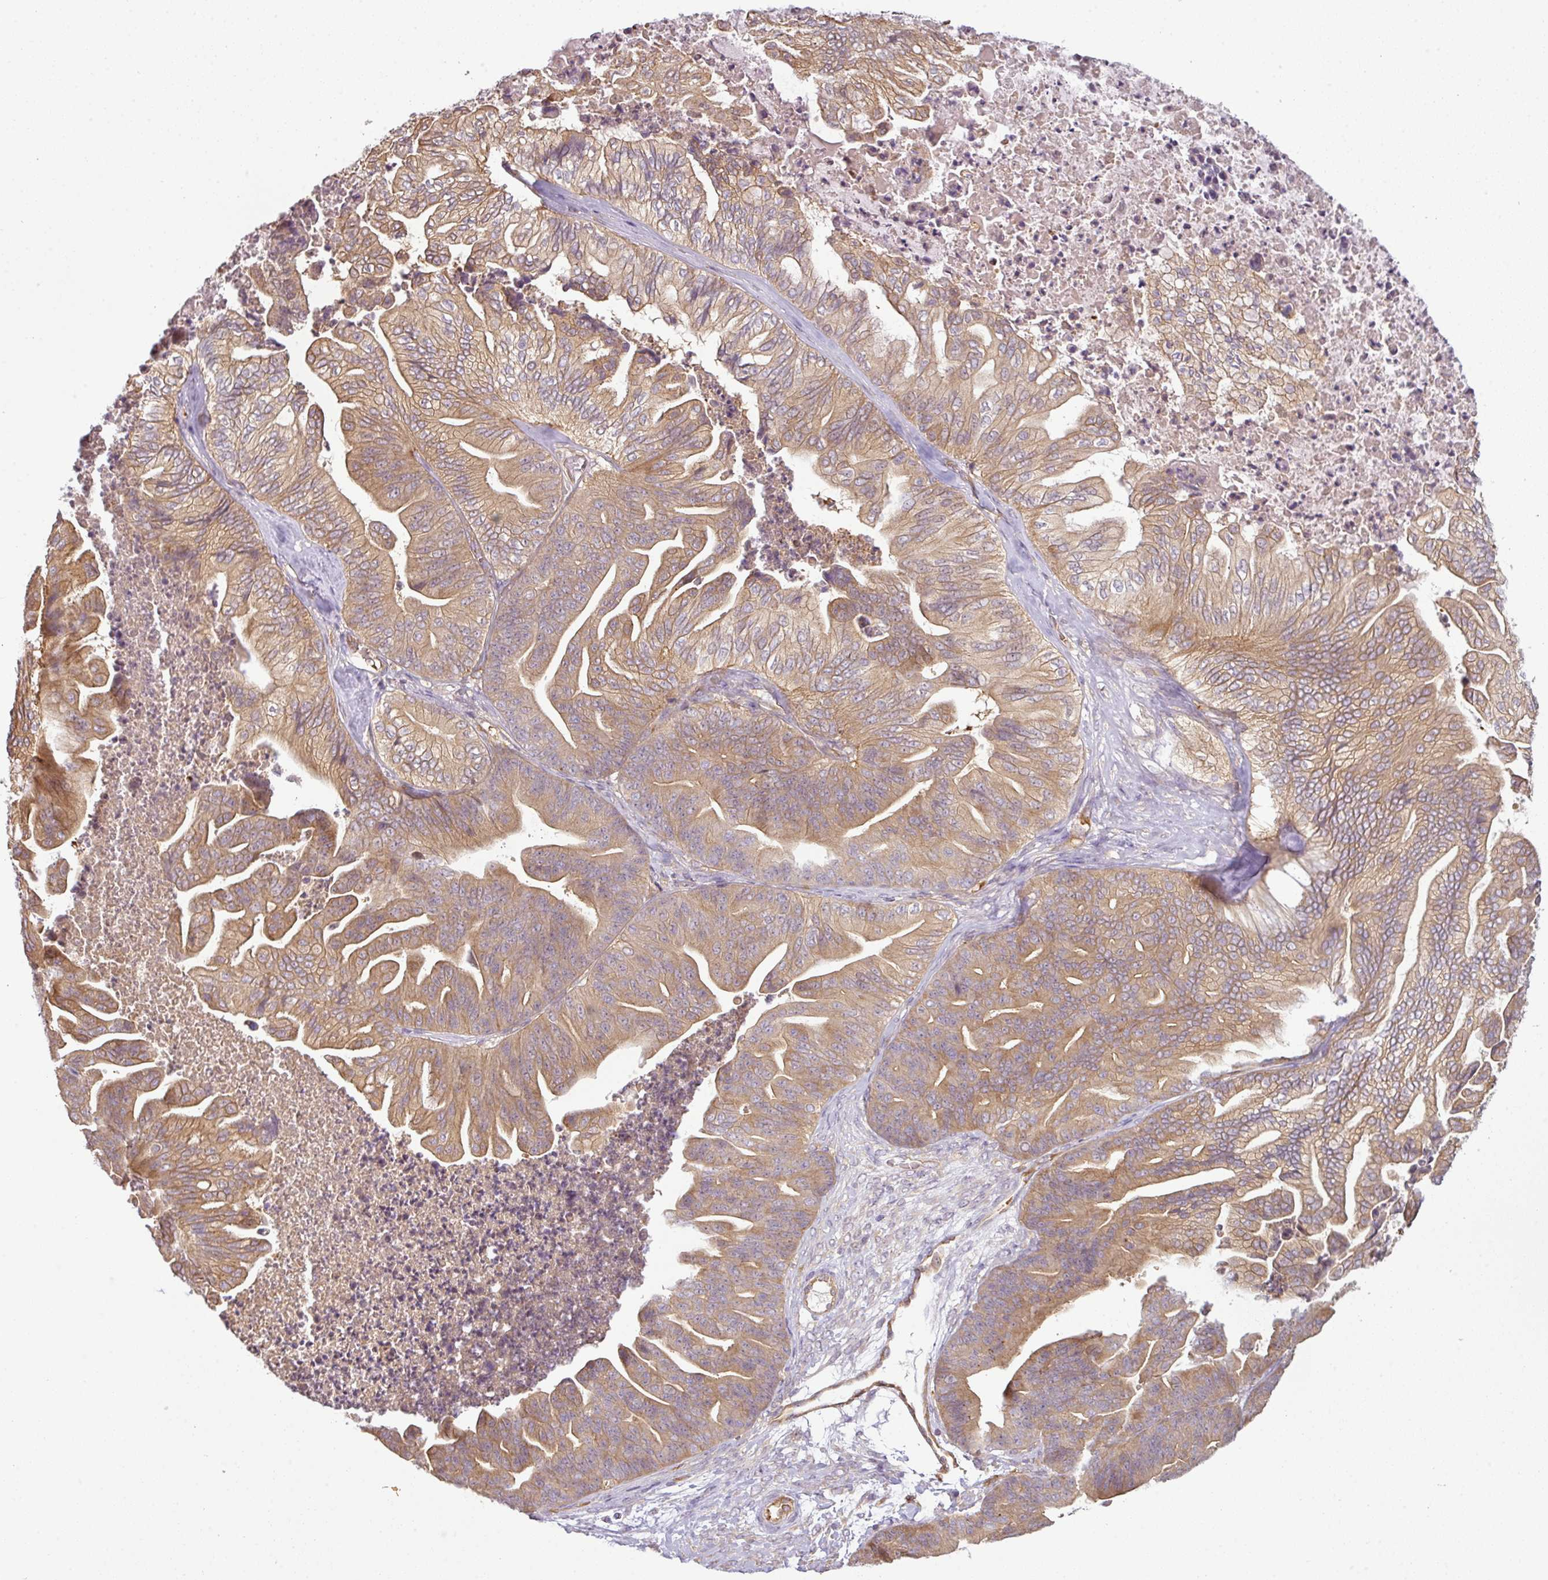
{"staining": {"intensity": "moderate", "quantity": ">75%", "location": "cytoplasmic/membranous"}, "tissue": "ovarian cancer", "cell_type": "Tumor cells", "image_type": "cancer", "snomed": [{"axis": "morphology", "description": "Cystadenocarcinoma, mucinous, NOS"}, {"axis": "topography", "description": "Ovary"}], "caption": "Immunohistochemical staining of human ovarian cancer (mucinous cystadenocarcinoma) displays medium levels of moderate cytoplasmic/membranous protein expression in about >75% of tumor cells. (Brightfield microscopy of DAB IHC at high magnification).", "gene": "ANKRD18A", "patient": {"sex": "female", "age": 67}}